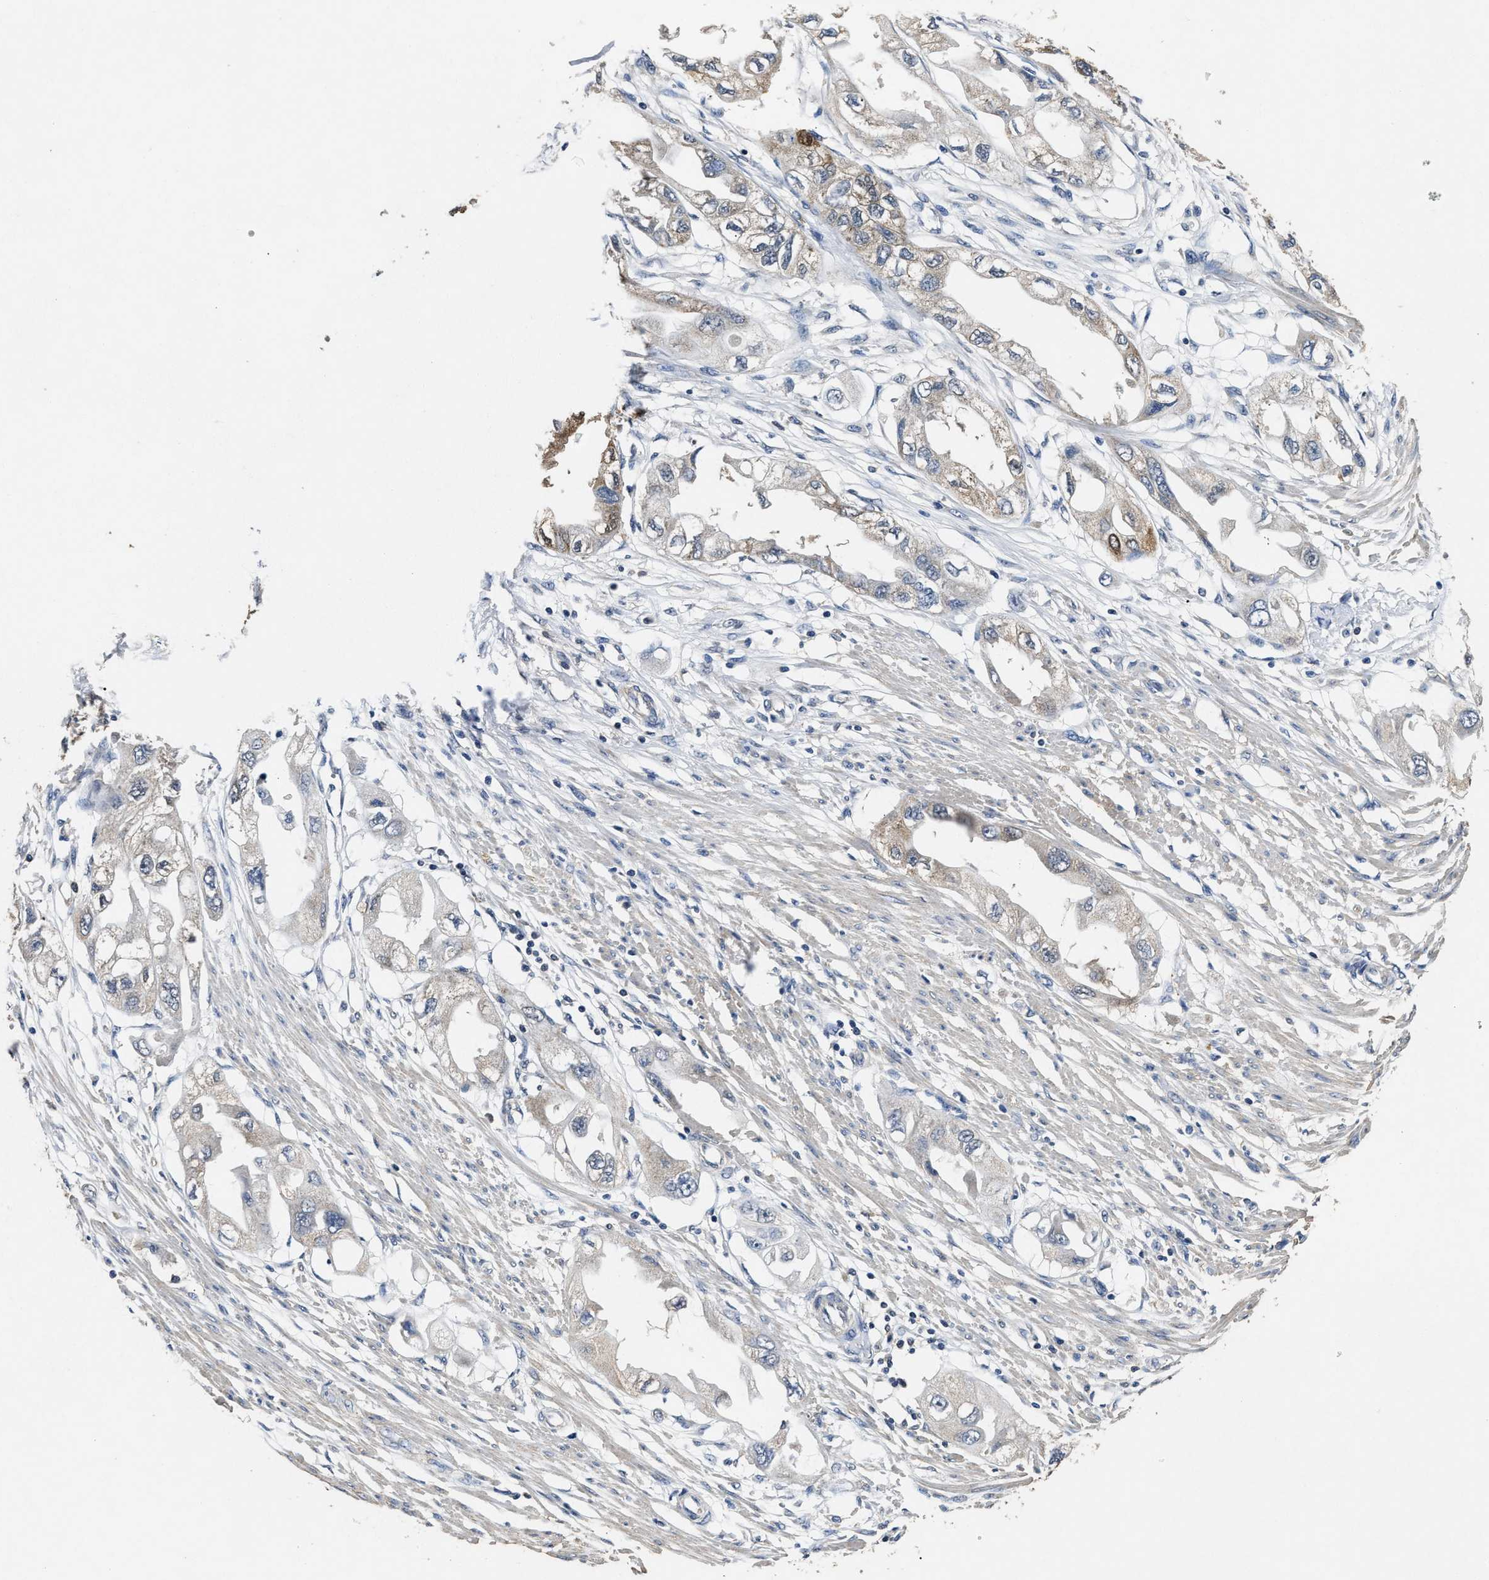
{"staining": {"intensity": "moderate", "quantity": "25%-75%", "location": "cytoplasmic/membranous"}, "tissue": "endometrial cancer", "cell_type": "Tumor cells", "image_type": "cancer", "snomed": [{"axis": "morphology", "description": "Adenocarcinoma, NOS"}, {"axis": "topography", "description": "Endometrium"}], "caption": "Protein staining of adenocarcinoma (endometrial) tissue exhibits moderate cytoplasmic/membranous positivity in about 25%-75% of tumor cells.", "gene": "ACAT2", "patient": {"sex": "female", "age": 67}}